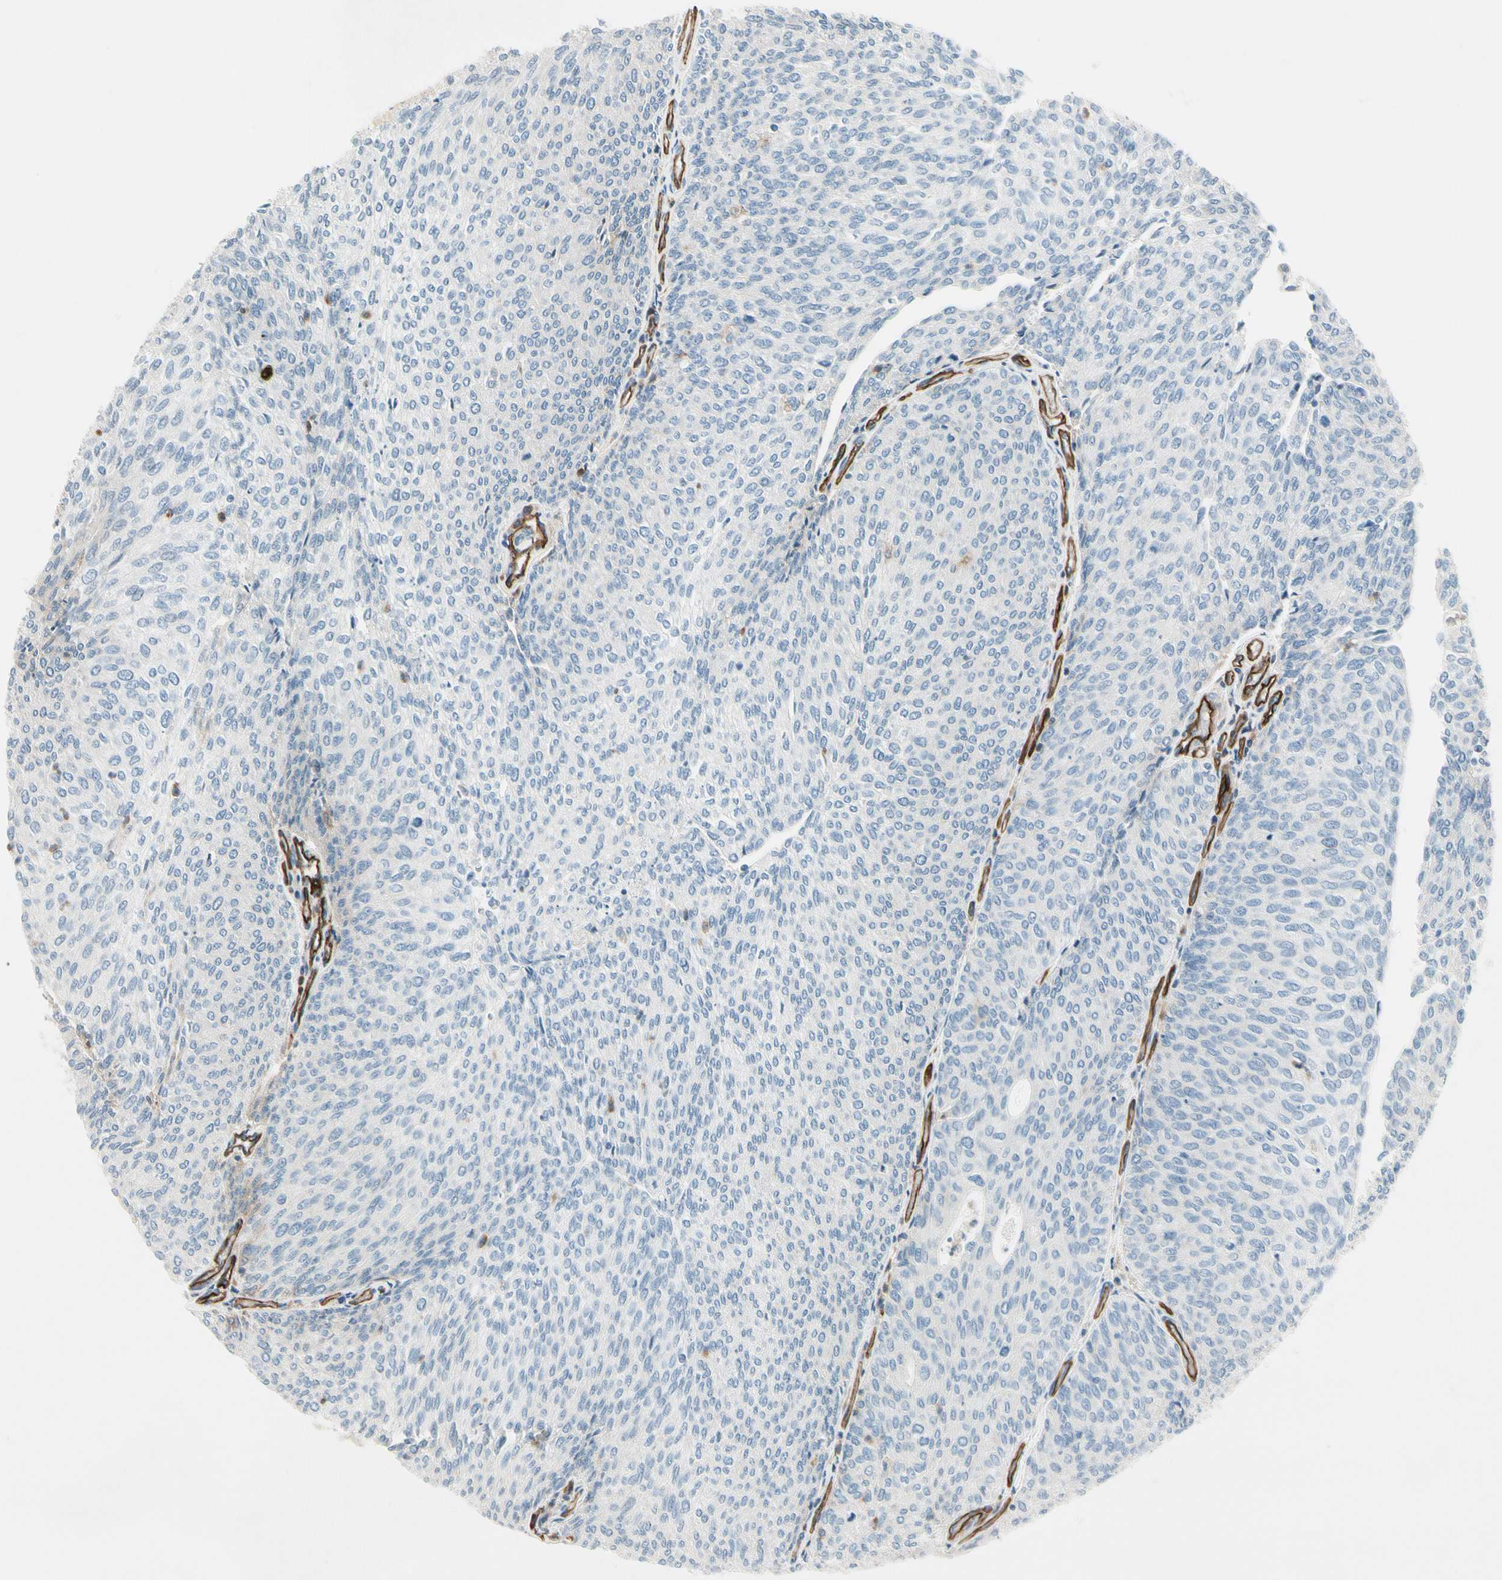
{"staining": {"intensity": "negative", "quantity": "none", "location": "none"}, "tissue": "urothelial cancer", "cell_type": "Tumor cells", "image_type": "cancer", "snomed": [{"axis": "morphology", "description": "Urothelial carcinoma, Low grade"}, {"axis": "topography", "description": "Urinary bladder"}], "caption": "A histopathology image of human low-grade urothelial carcinoma is negative for staining in tumor cells.", "gene": "CD93", "patient": {"sex": "female", "age": 79}}